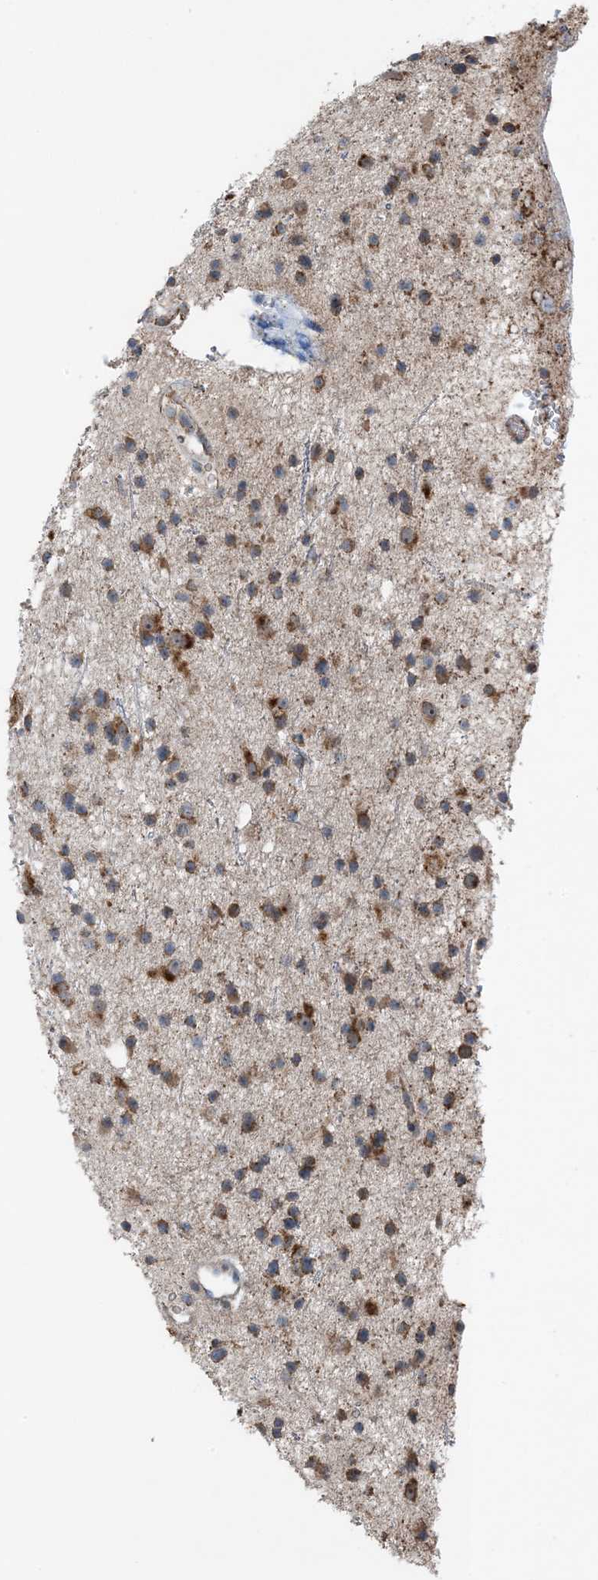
{"staining": {"intensity": "moderate", "quantity": ">75%", "location": "cytoplasmic/membranous"}, "tissue": "glioma", "cell_type": "Tumor cells", "image_type": "cancer", "snomed": [{"axis": "morphology", "description": "Glioma, malignant, Low grade"}, {"axis": "topography", "description": "Cerebral cortex"}], "caption": "IHC of malignant low-grade glioma exhibits medium levels of moderate cytoplasmic/membranous expression in approximately >75% of tumor cells.", "gene": "DHX30", "patient": {"sex": "female", "age": 39}}